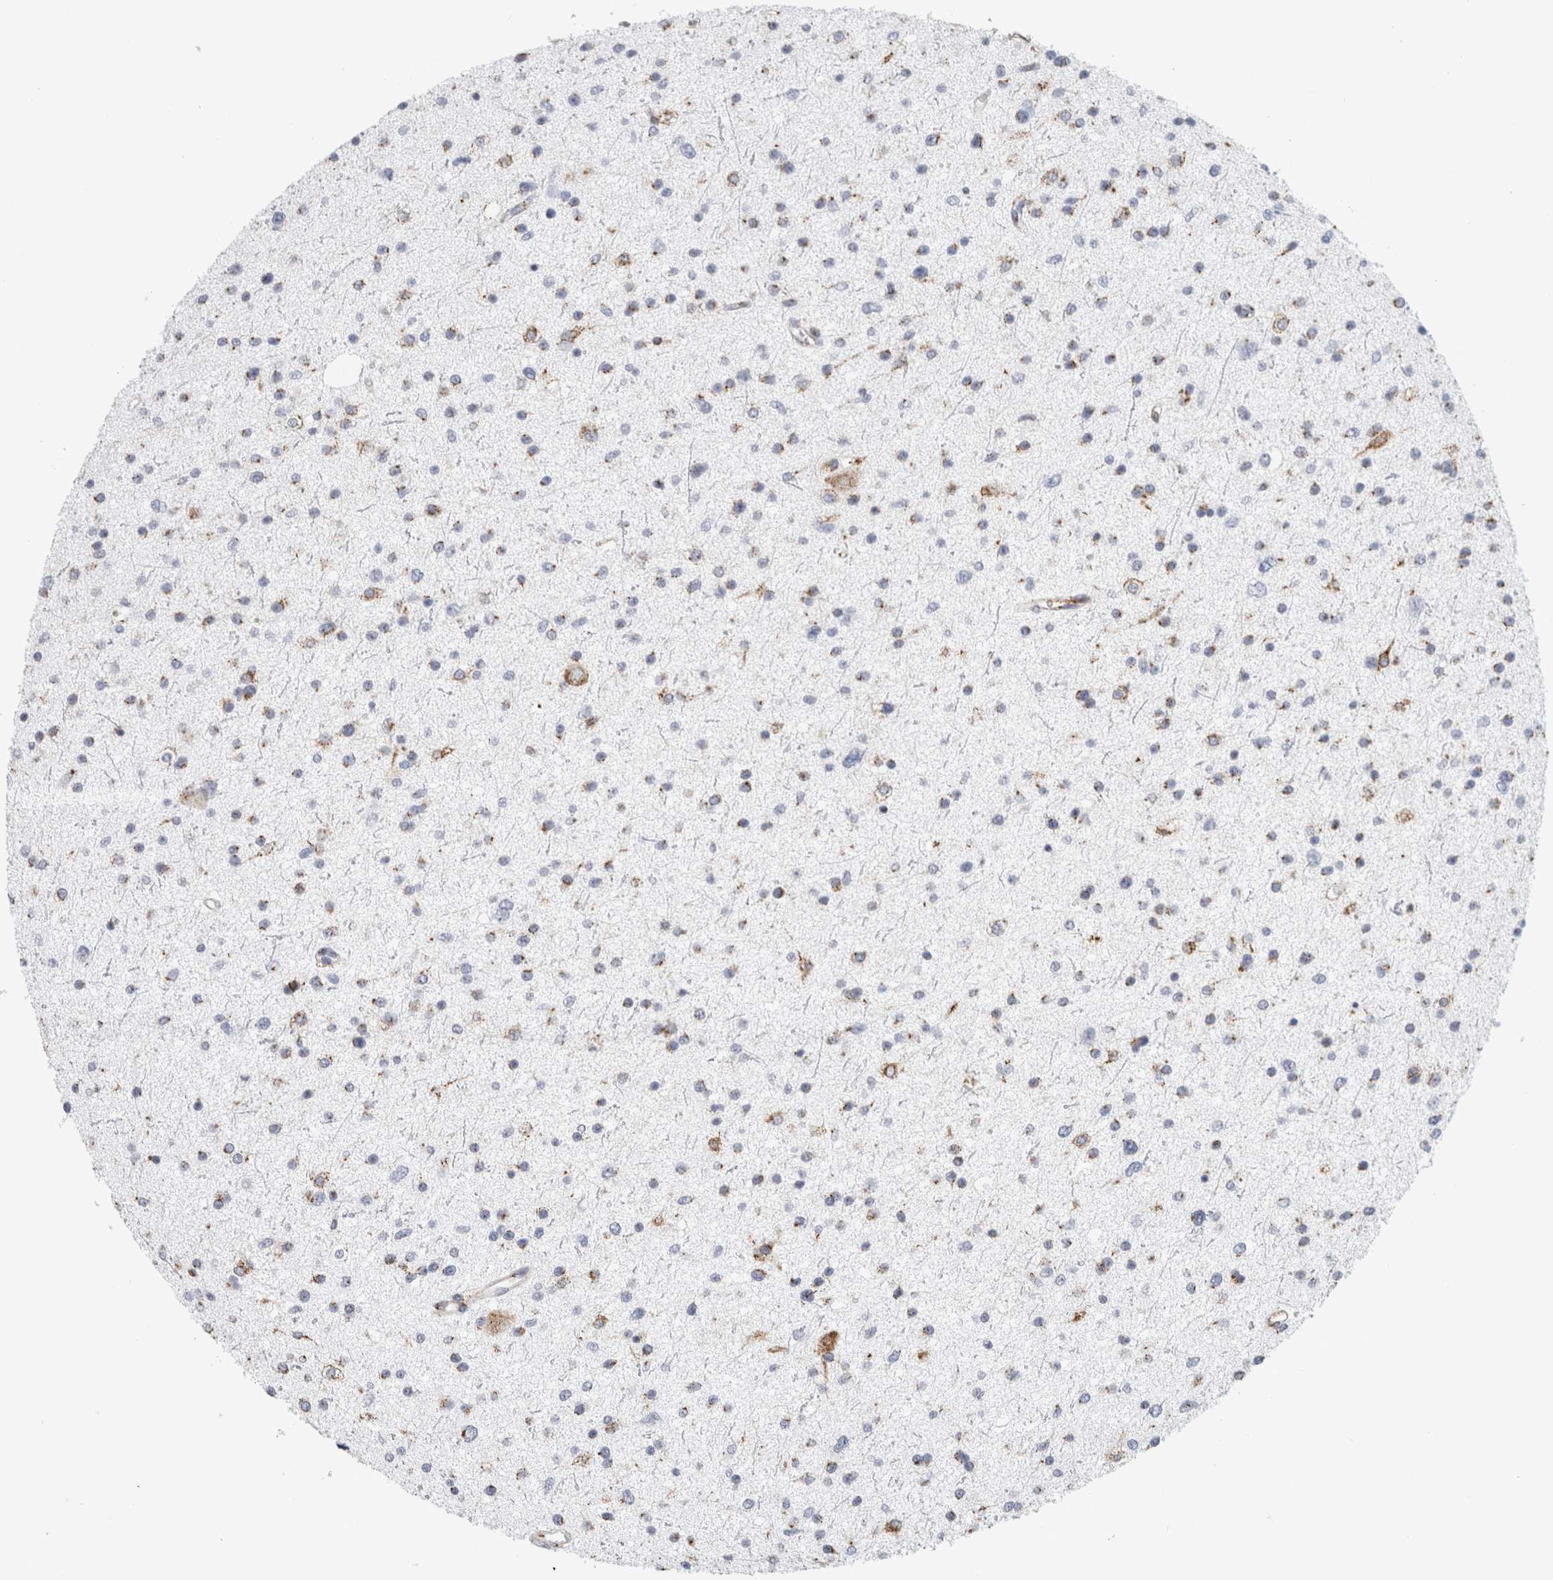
{"staining": {"intensity": "weak", "quantity": "25%-75%", "location": "cytoplasmic/membranous"}, "tissue": "glioma", "cell_type": "Tumor cells", "image_type": "cancer", "snomed": [{"axis": "morphology", "description": "Glioma, malignant, Low grade"}, {"axis": "topography", "description": "Brain"}], "caption": "The immunohistochemical stain labels weak cytoplasmic/membranous expression in tumor cells of glioma tissue.", "gene": "MCFD2", "patient": {"sex": "female", "age": 37}}